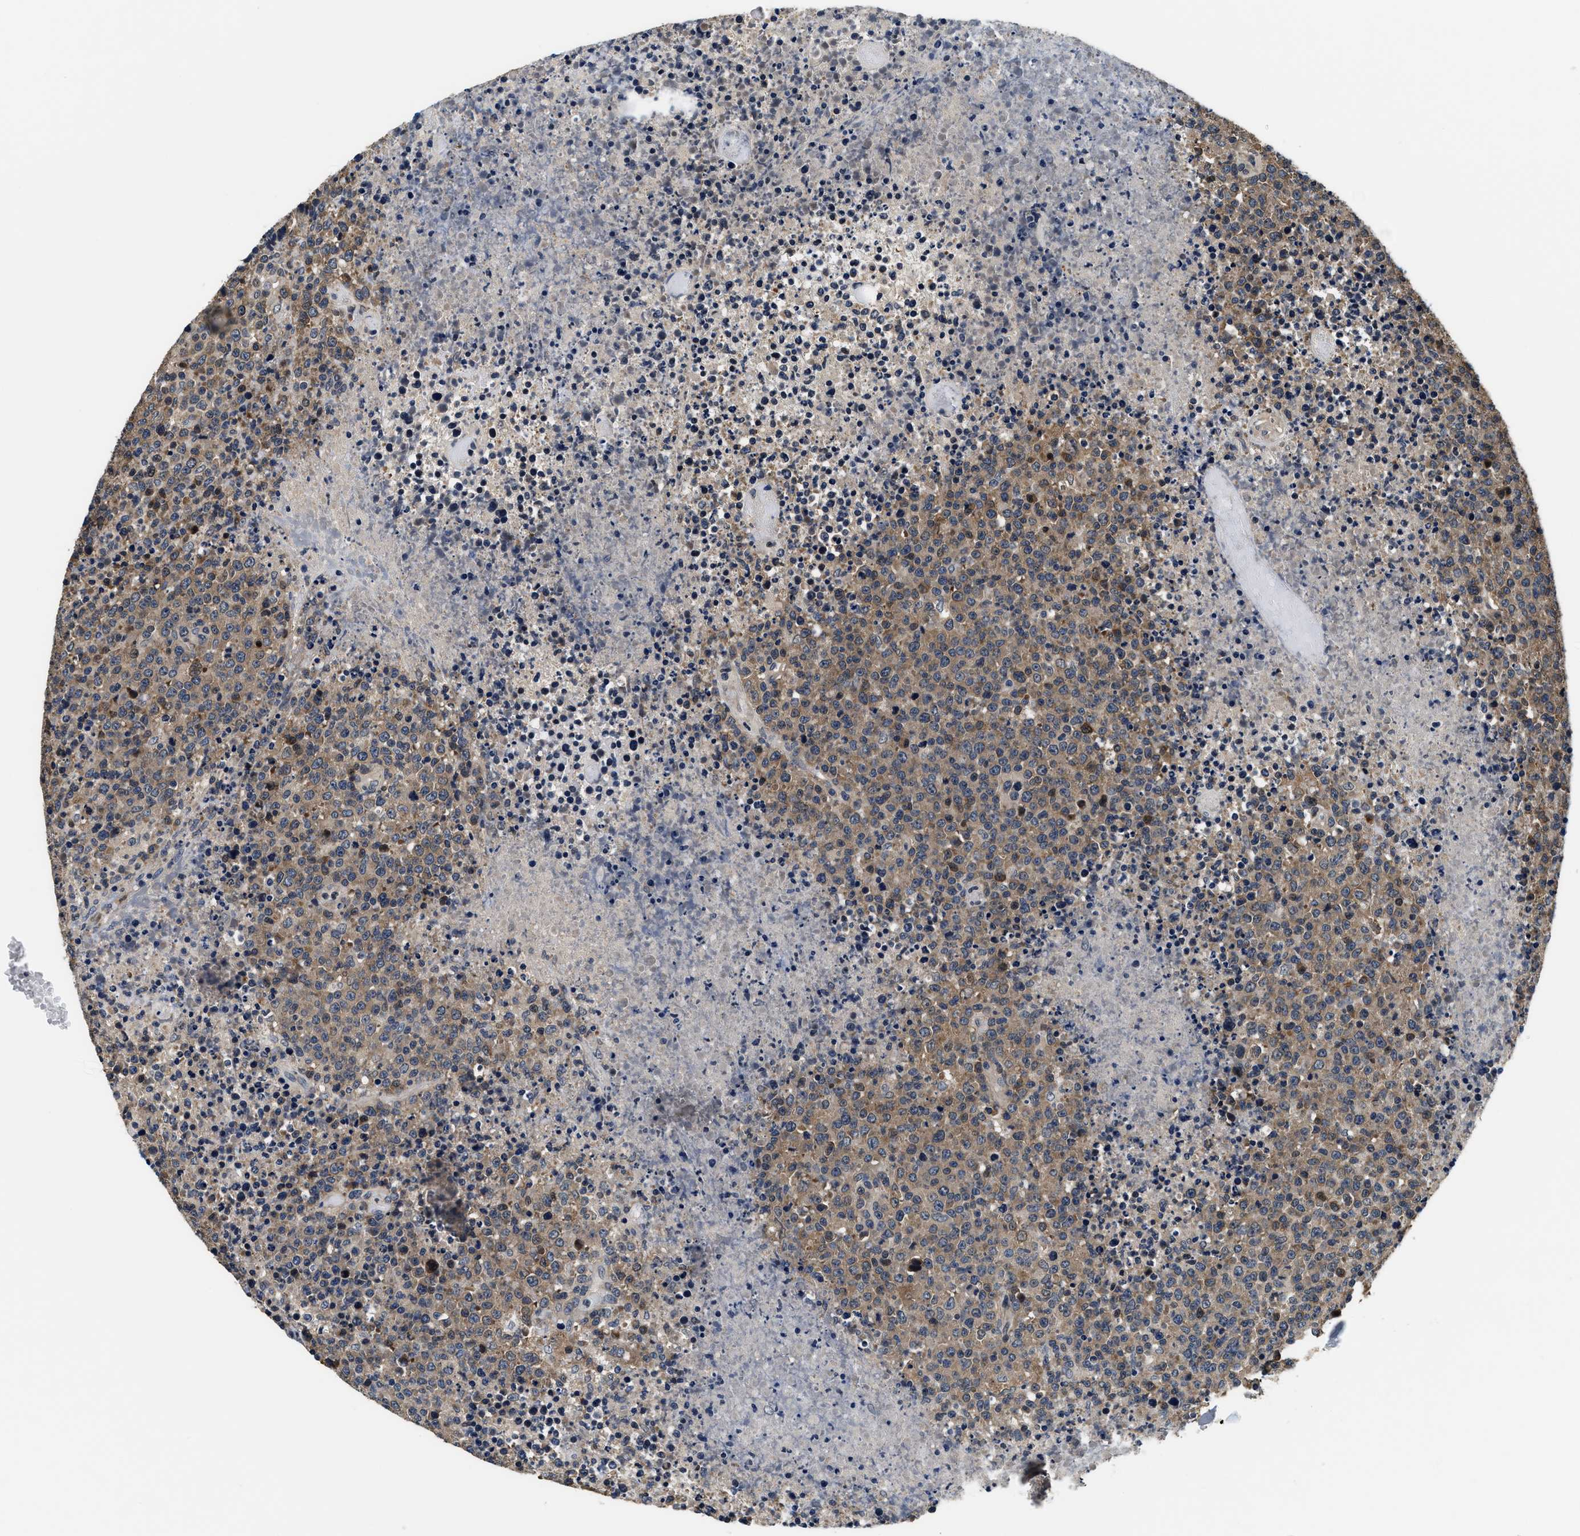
{"staining": {"intensity": "weak", "quantity": ">75%", "location": "cytoplasmic/membranous"}, "tissue": "lymphoma", "cell_type": "Tumor cells", "image_type": "cancer", "snomed": [{"axis": "morphology", "description": "Malignant lymphoma, non-Hodgkin's type, High grade"}, {"axis": "topography", "description": "Lymph node"}], "caption": "Tumor cells reveal low levels of weak cytoplasmic/membranous staining in about >75% of cells in high-grade malignant lymphoma, non-Hodgkin's type.", "gene": "PHPT1", "patient": {"sex": "male", "age": 13}}